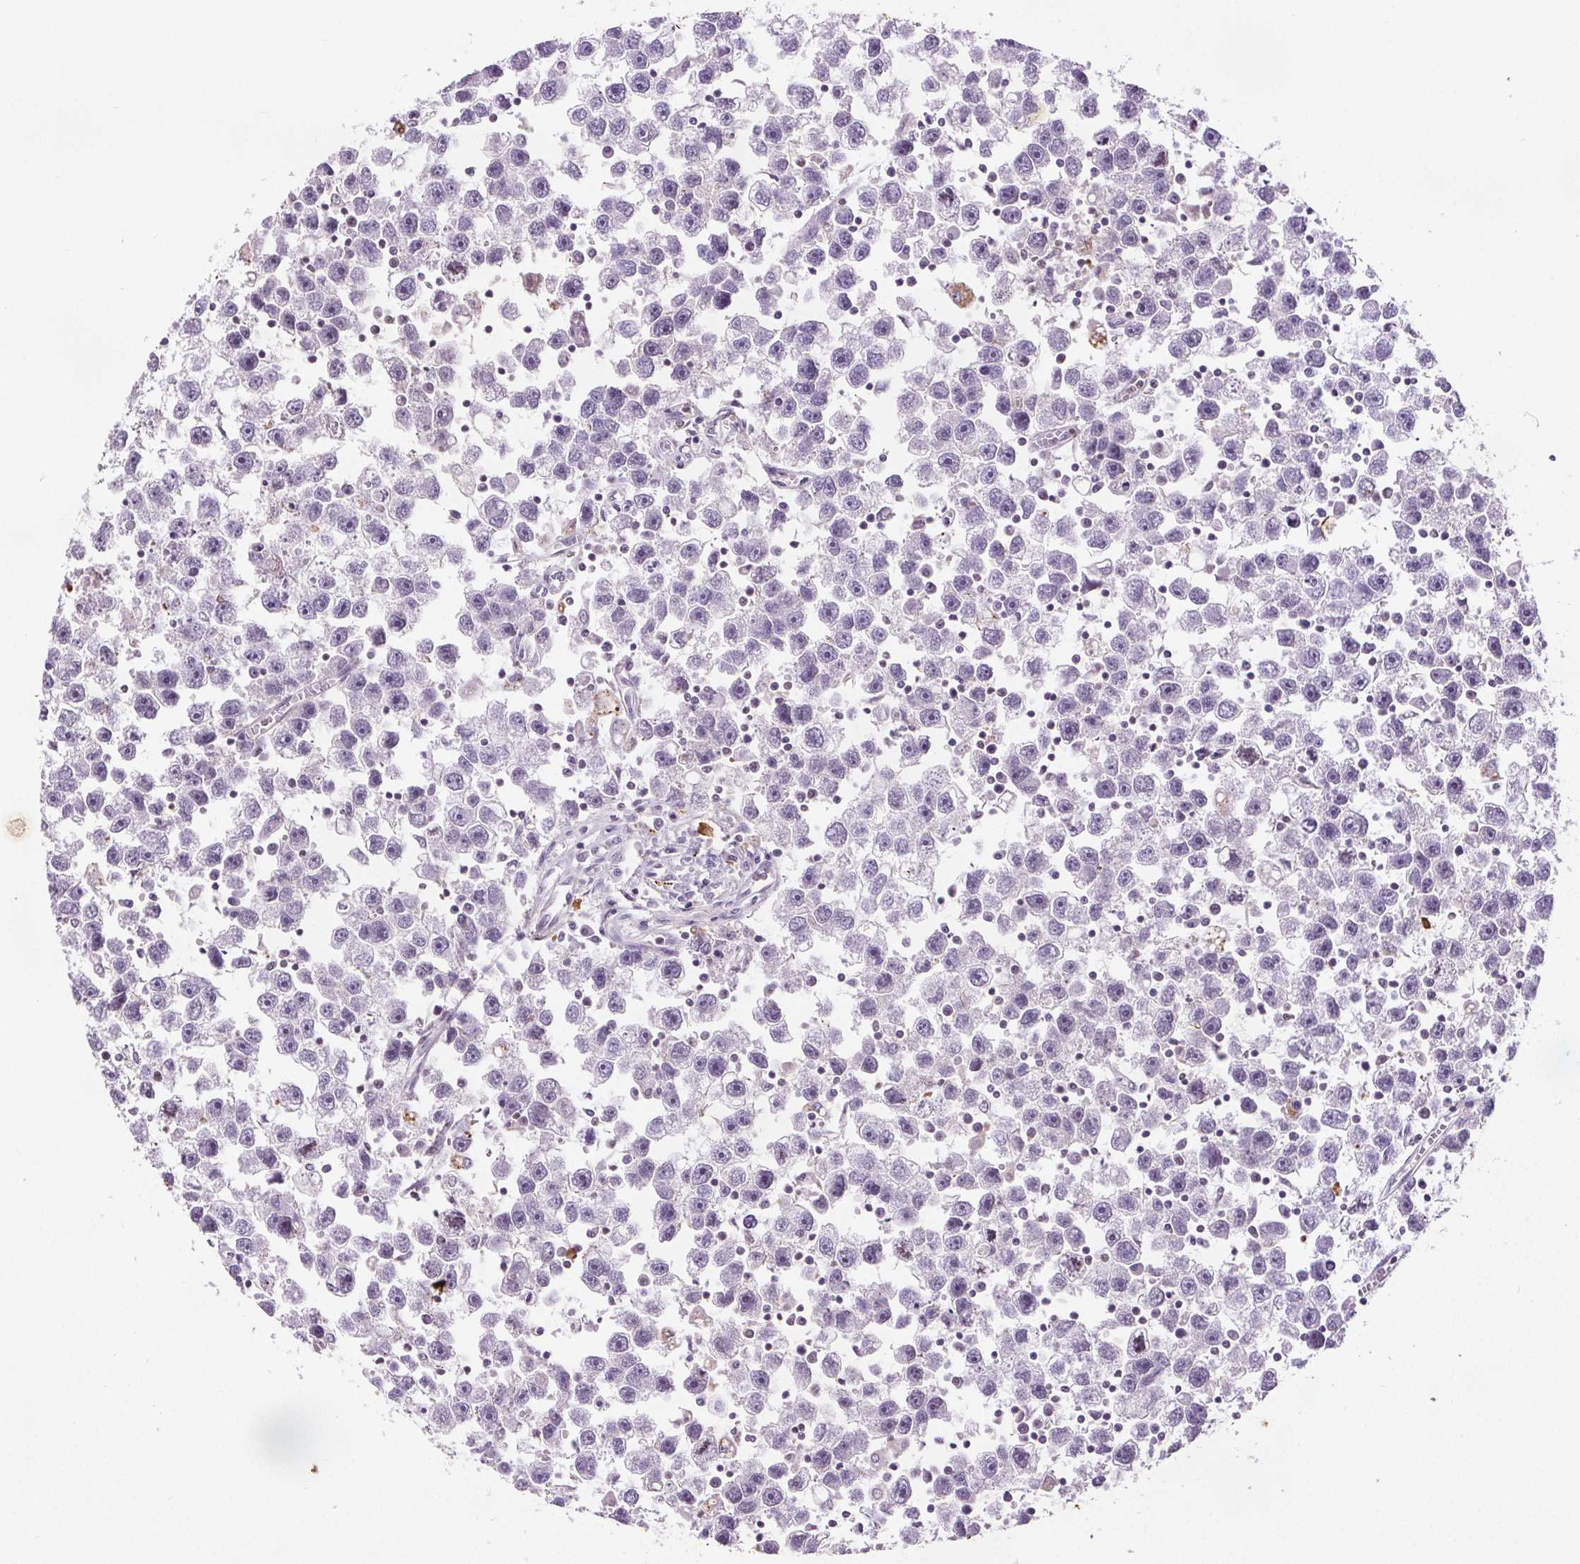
{"staining": {"intensity": "negative", "quantity": "none", "location": "none"}, "tissue": "testis cancer", "cell_type": "Tumor cells", "image_type": "cancer", "snomed": [{"axis": "morphology", "description": "Seminoma, NOS"}, {"axis": "topography", "description": "Testis"}], "caption": "DAB immunohistochemical staining of human testis seminoma exhibits no significant expression in tumor cells. (DAB (3,3'-diaminobenzidine) immunohistochemistry with hematoxylin counter stain).", "gene": "C19orf84", "patient": {"sex": "male", "age": 30}}